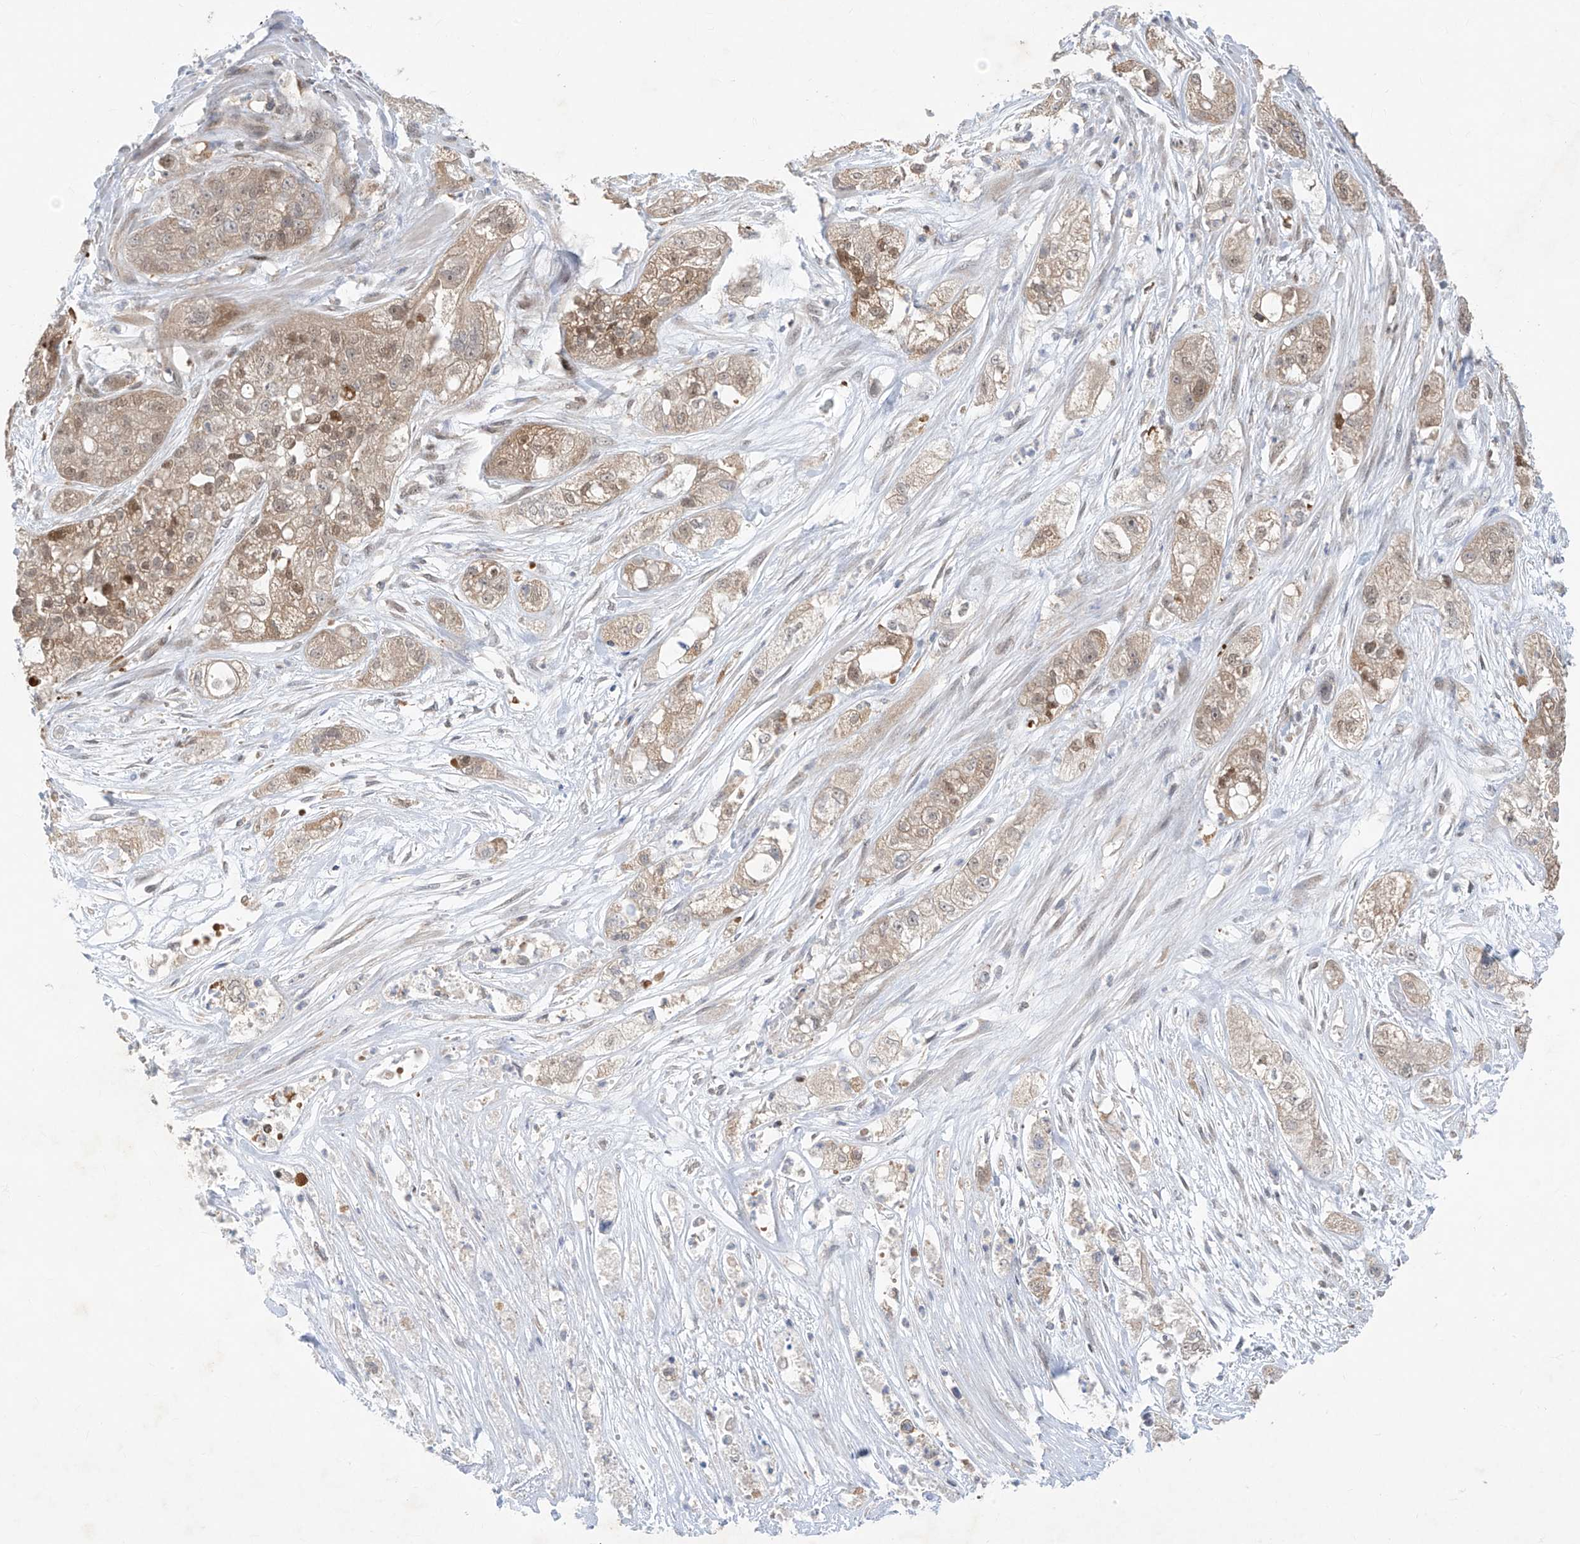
{"staining": {"intensity": "moderate", "quantity": "25%-75%", "location": "cytoplasmic/membranous,nuclear"}, "tissue": "pancreatic cancer", "cell_type": "Tumor cells", "image_type": "cancer", "snomed": [{"axis": "morphology", "description": "Adenocarcinoma, NOS"}, {"axis": "topography", "description": "Pancreas"}], "caption": "Protein analysis of pancreatic cancer tissue displays moderate cytoplasmic/membranous and nuclear positivity in approximately 25%-75% of tumor cells.", "gene": "ZNF358", "patient": {"sex": "female", "age": 78}}